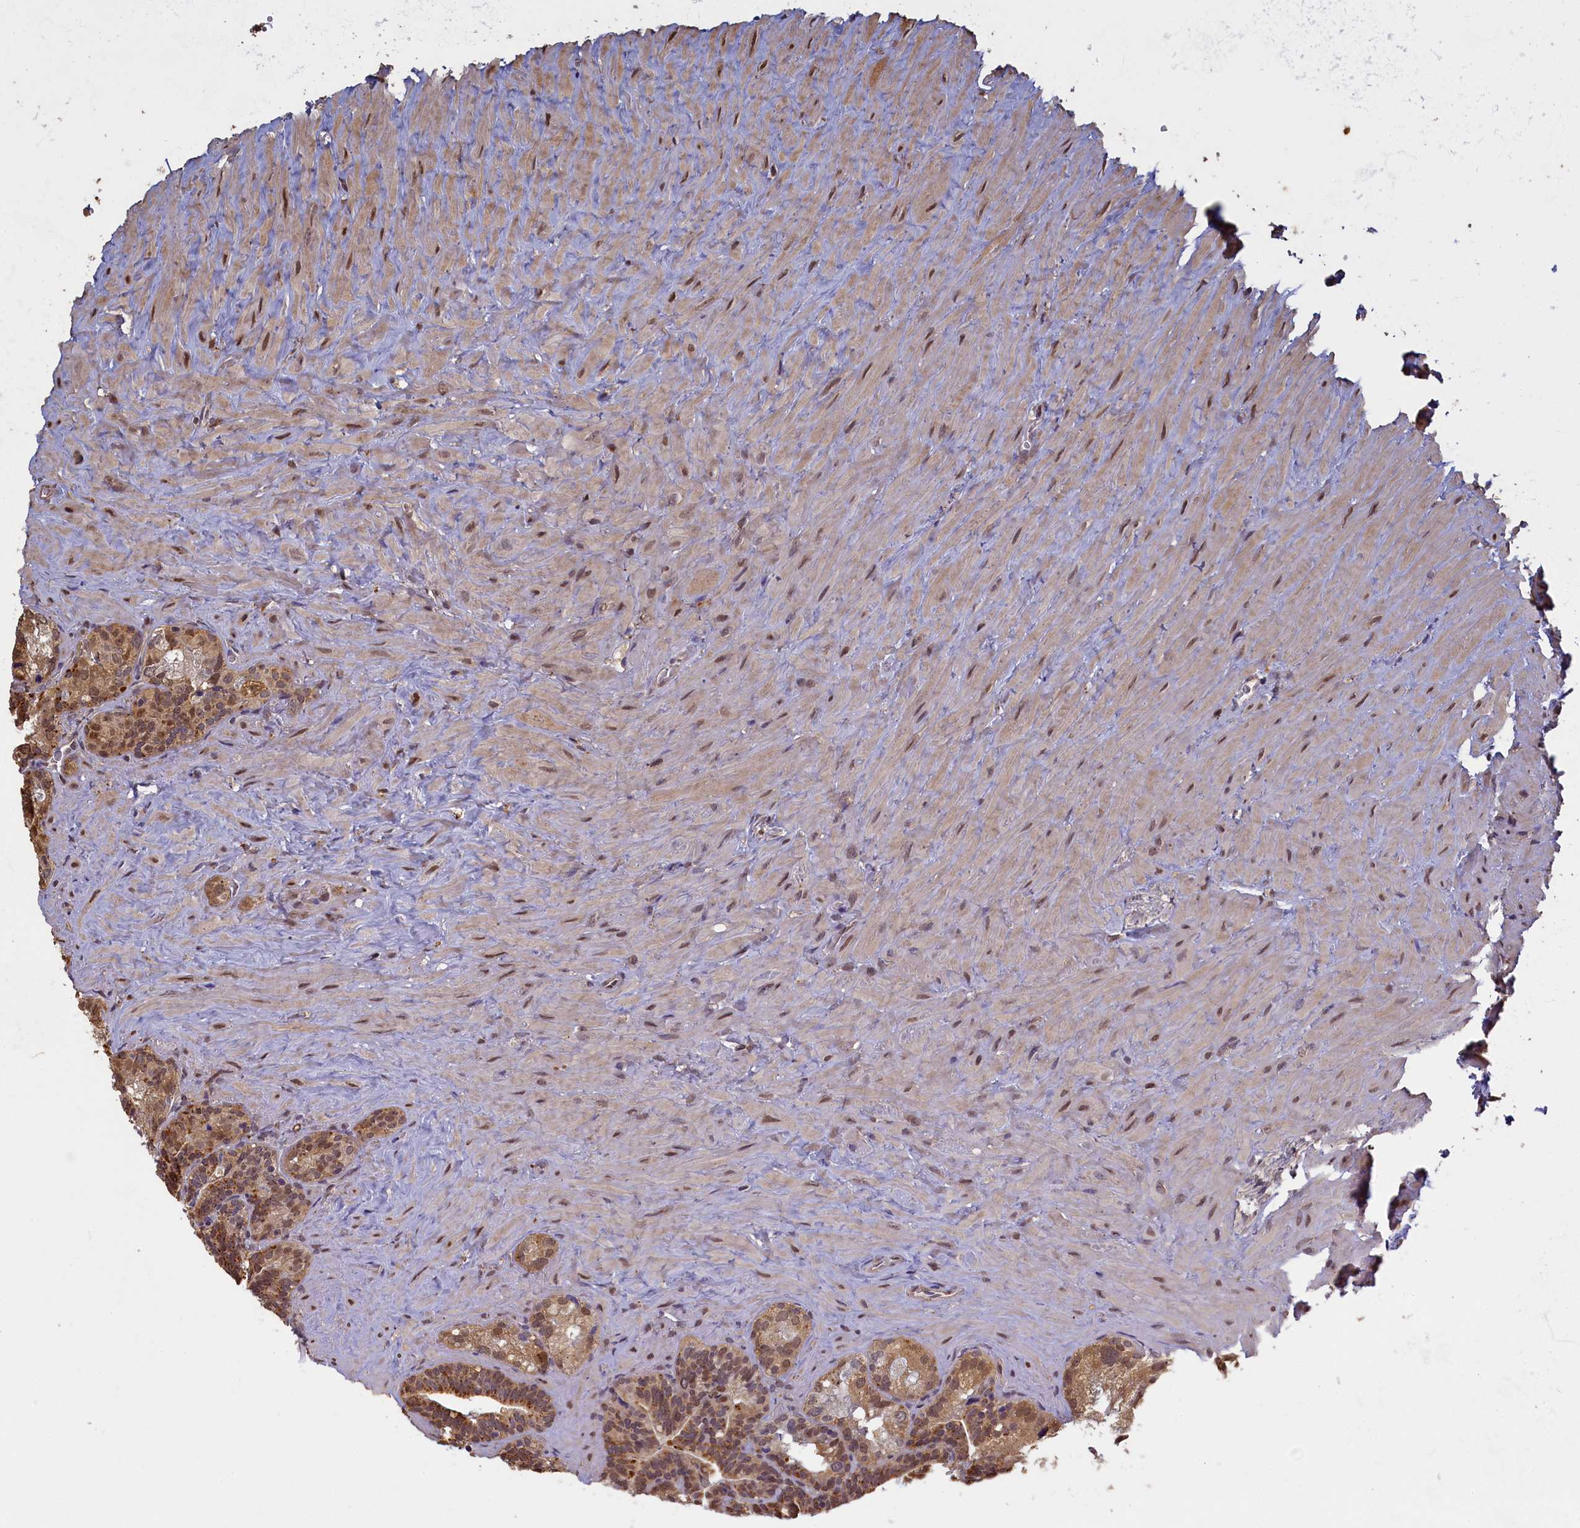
{"staining": {"intensity": "moderate", "quantity": ">75%", "location": "cytoplasmic/membranous,nuclear"}, "tissue": "seminal vesicle", "cell_type": "Glandular cells", "image_type": "normal", "snomed": [{"axis": "morphology", "description": "Normal tissue, NOS"}, {"axis": "topography", "description": "Seminal veicle"}], "caption": "Immunohistochemical staining of normal seminal vesicle shows moderate cytoplasmic/membranous,nuclear protein staining in about >75% of glandular cells.", "gene": "UCHL3", "patient": {"sex": "male", "age": 68}}